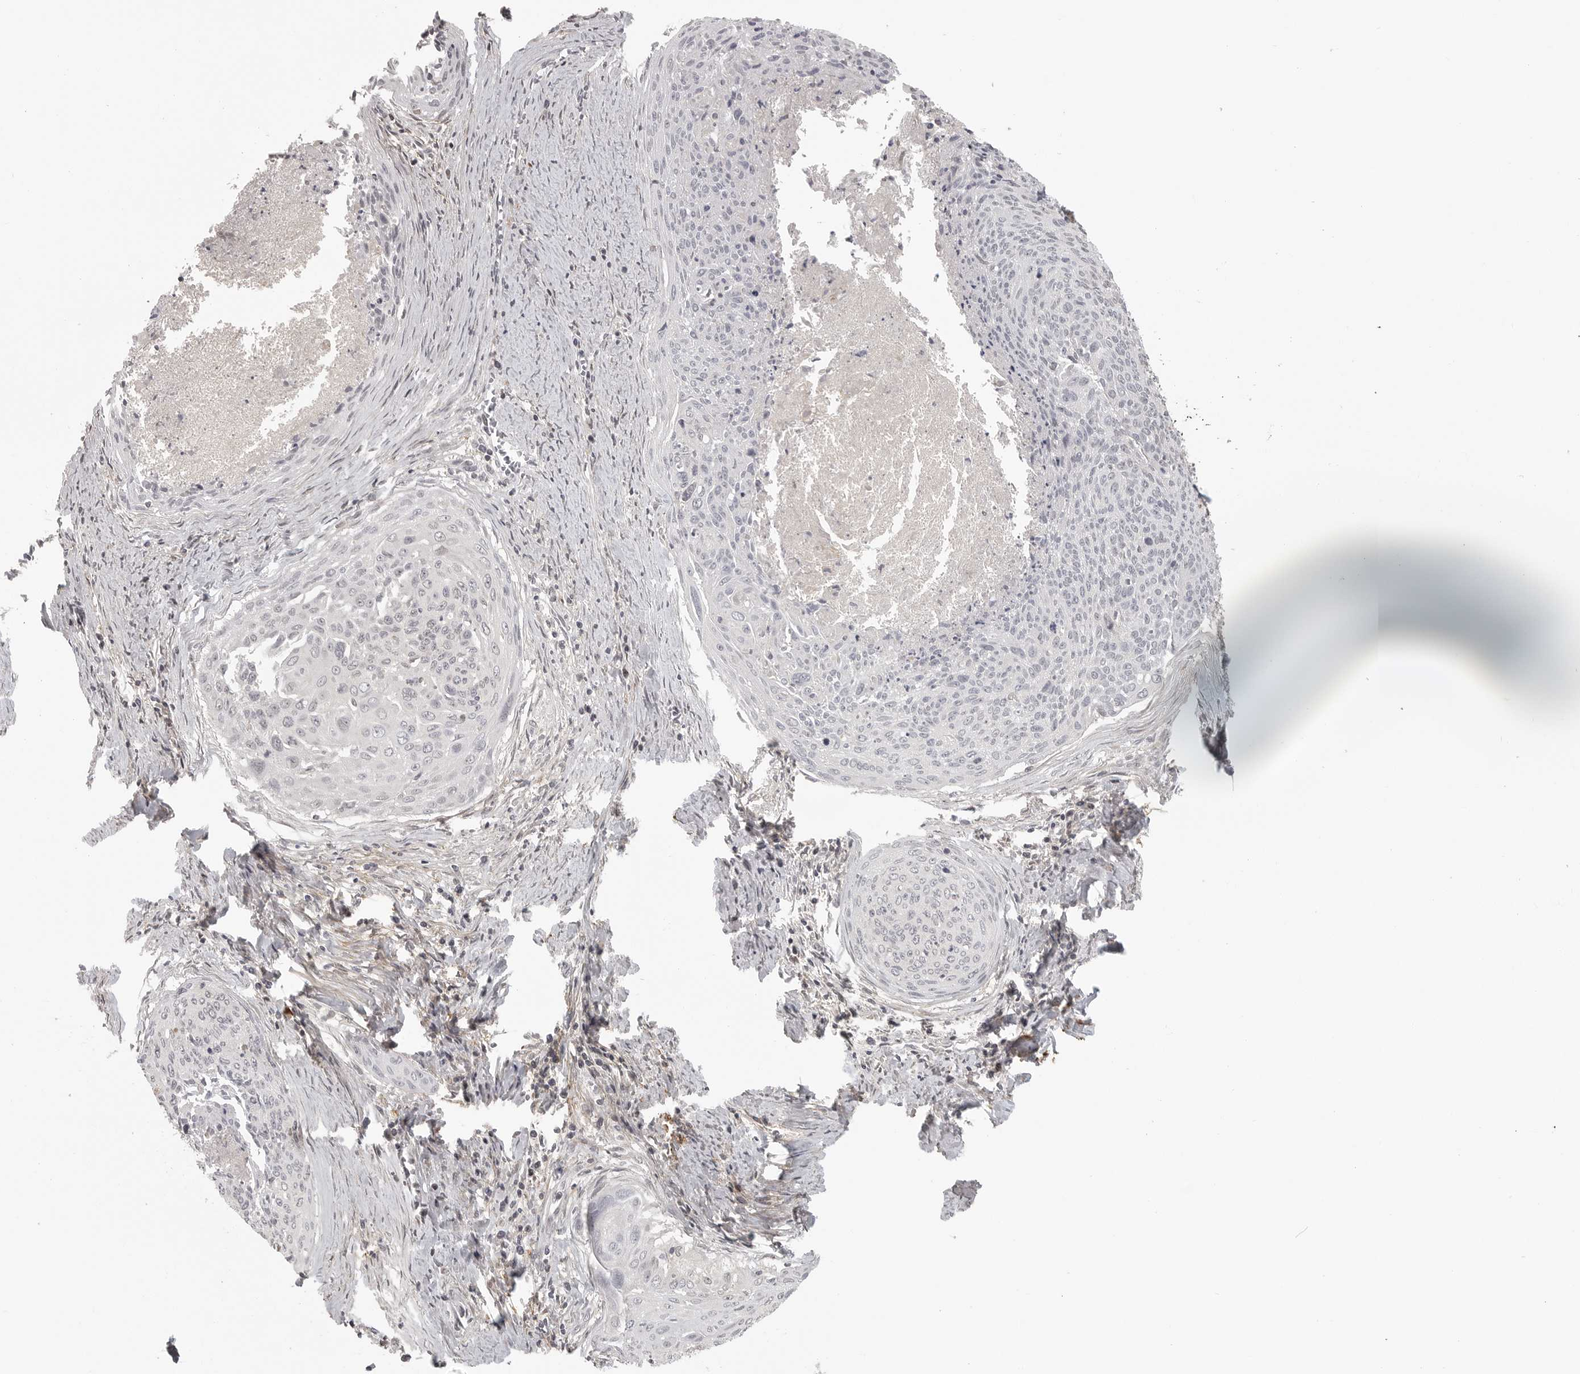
{"staining": {"intensity": "negative", "quantity": "none", "location": "none"}, "tissue": "cervical cancer", "cell_type": "Tumor cells", "image_type": "cancer", "snomed": [{"axis": "morphology", "description": "Squamous cell carcinoma, NOS"}, {"axis": "topography", "description": "Cervix"}], "caption": "High magnification brightfield microscopy of cervical cancer stained with DAB (3,3'-diaminobenzidine) (brown) and counterstained with hematoxylin (blue): tumor cells show no significant positivity. (Stains: DAB (3,3'-diaminobenzidine) immunohistochemistry (IHC) with hematoxylin counter stain, Microscopy: brightfield microscopy at high magnification).", "gene": "UROD", "patient": {"sex": "female", "age": 55}}